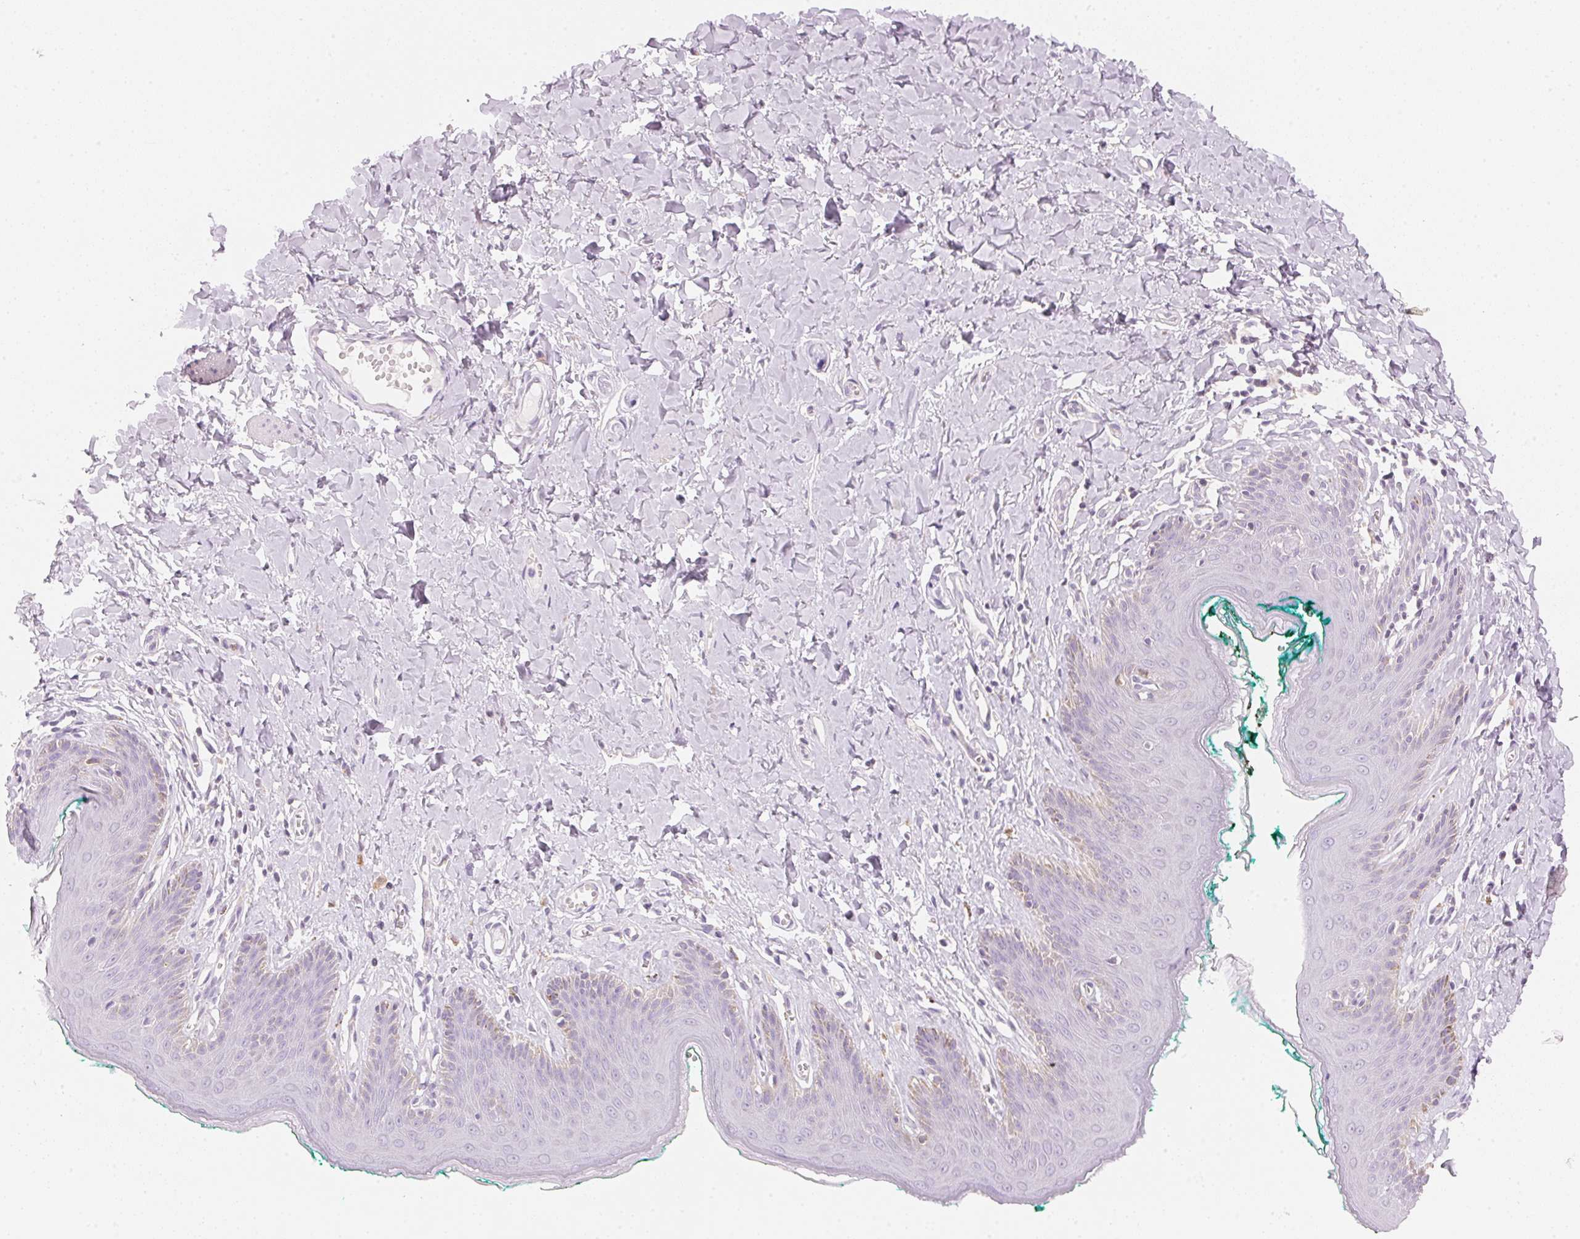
{"staining": {"intensity": "negative", "quantity": "none", "location": "none"}, "tissue": "skin", "cell_type": "Epidermal cells", "image_type": "normal", "snomed": [{"axis": "morphology", "description": "Normal tissue, NOS"}, {"axis": "topography", "description": "Vulva"}, {"axis": "topography", "description": "Peripheral nerve tissue"}], "caption": "Human skin stained for a protein using immunohistochemistry (IHC) demonstrates no positivity in epidermal cells.", "gene": "HOXB13", "patient": {"sex": "female", "age": 66}}